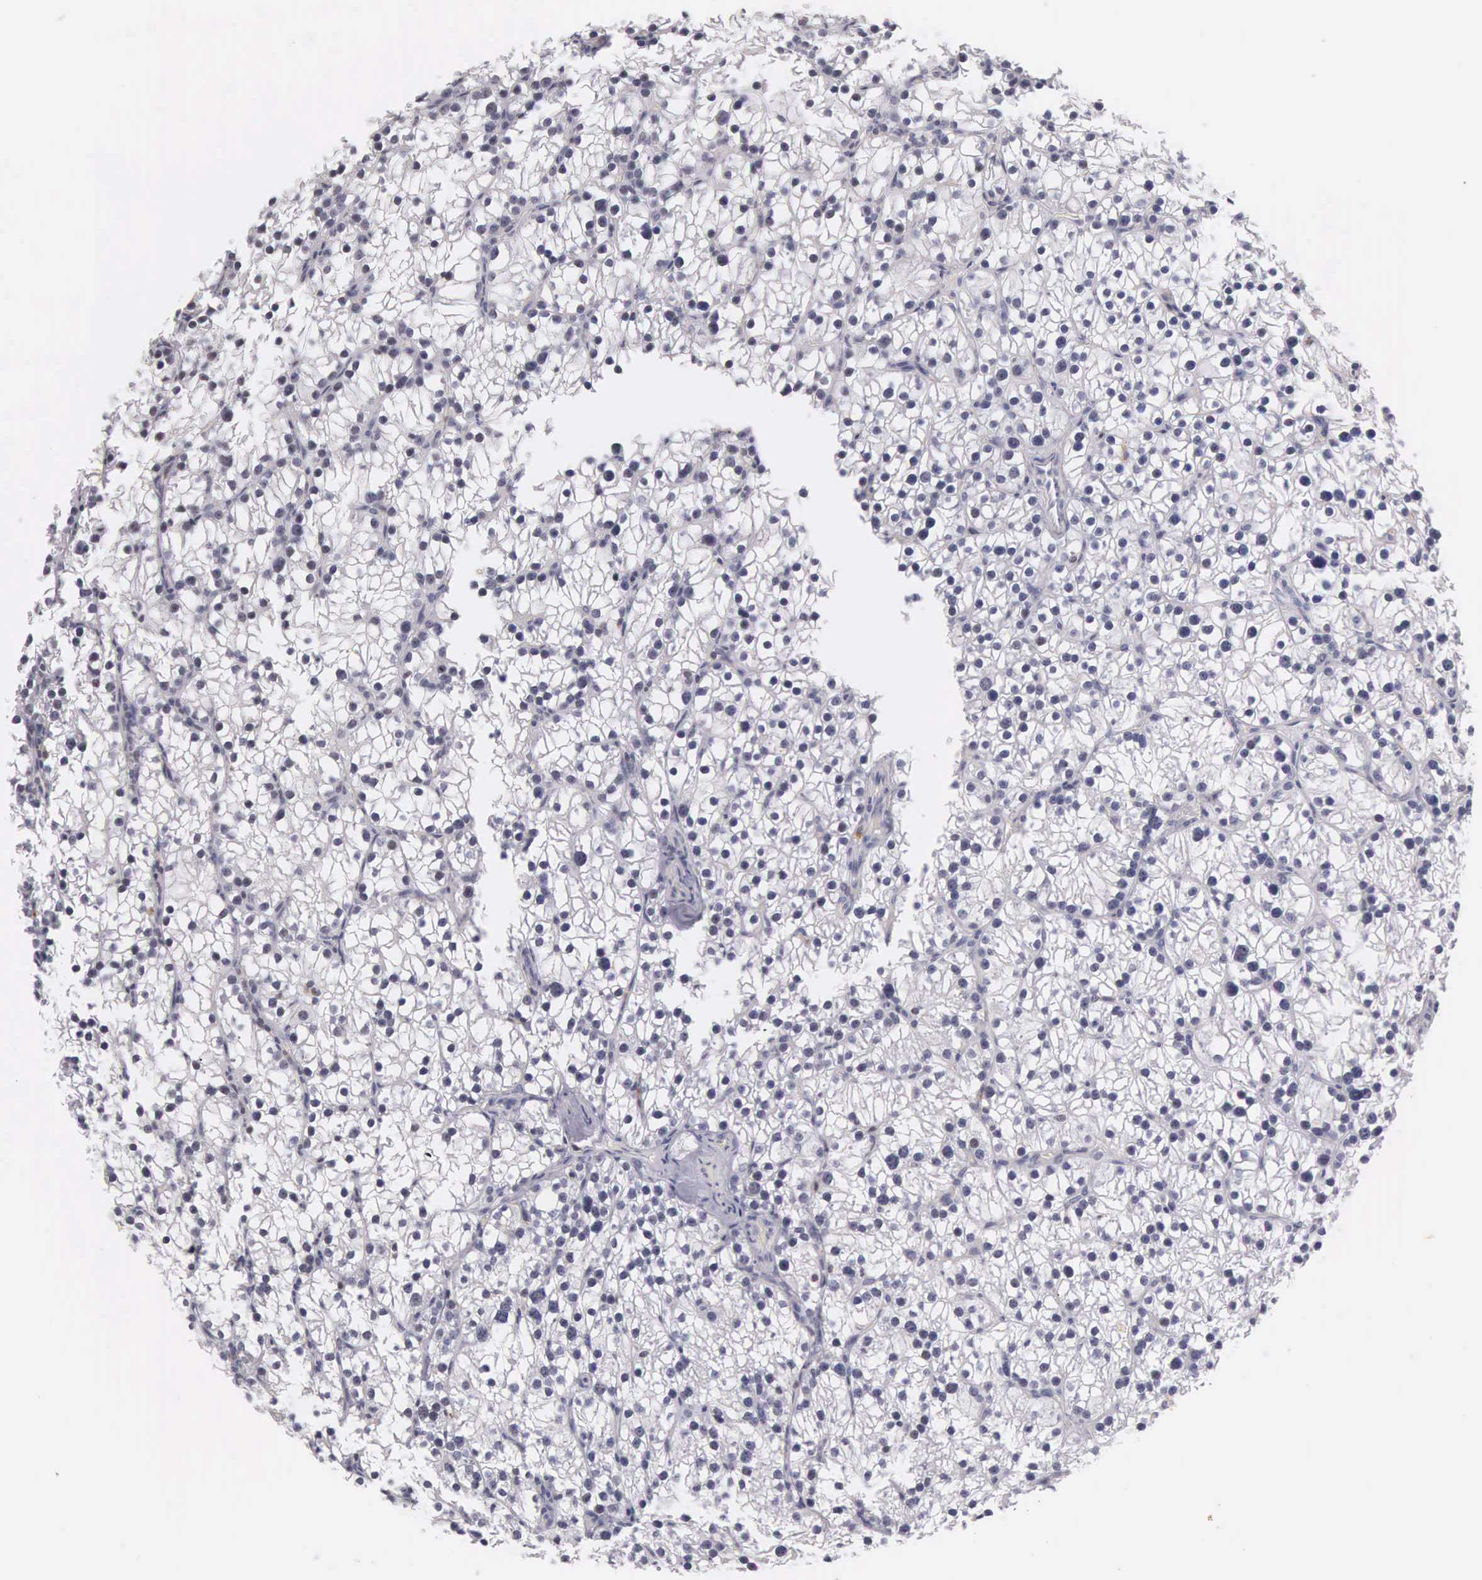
{"staining": {"intensity": "negative", "quantity": "none", "location": "none"}, "tissue": "parathyroid gland", "cell_type": "Glandular cells", "image_type": "normal", "snomed": [{"axis": "morphology", "description": "Normal tissue, NOS"}, {"axis": "topography", "description": "Parathyroid gland"}], "caption": "Immunohistochemistry (IHC) image of benign human parathyroid gland stained for a protein (brown), which shows no positivity in glandular cells. Brightfield microscopy of immunohistochemistry (IHC) stained with DAB (brown) and hematoxylin (blue), captured at high magnification.", "gene": "FAM47A", "patient": {"sex": "female", "age": 54}}